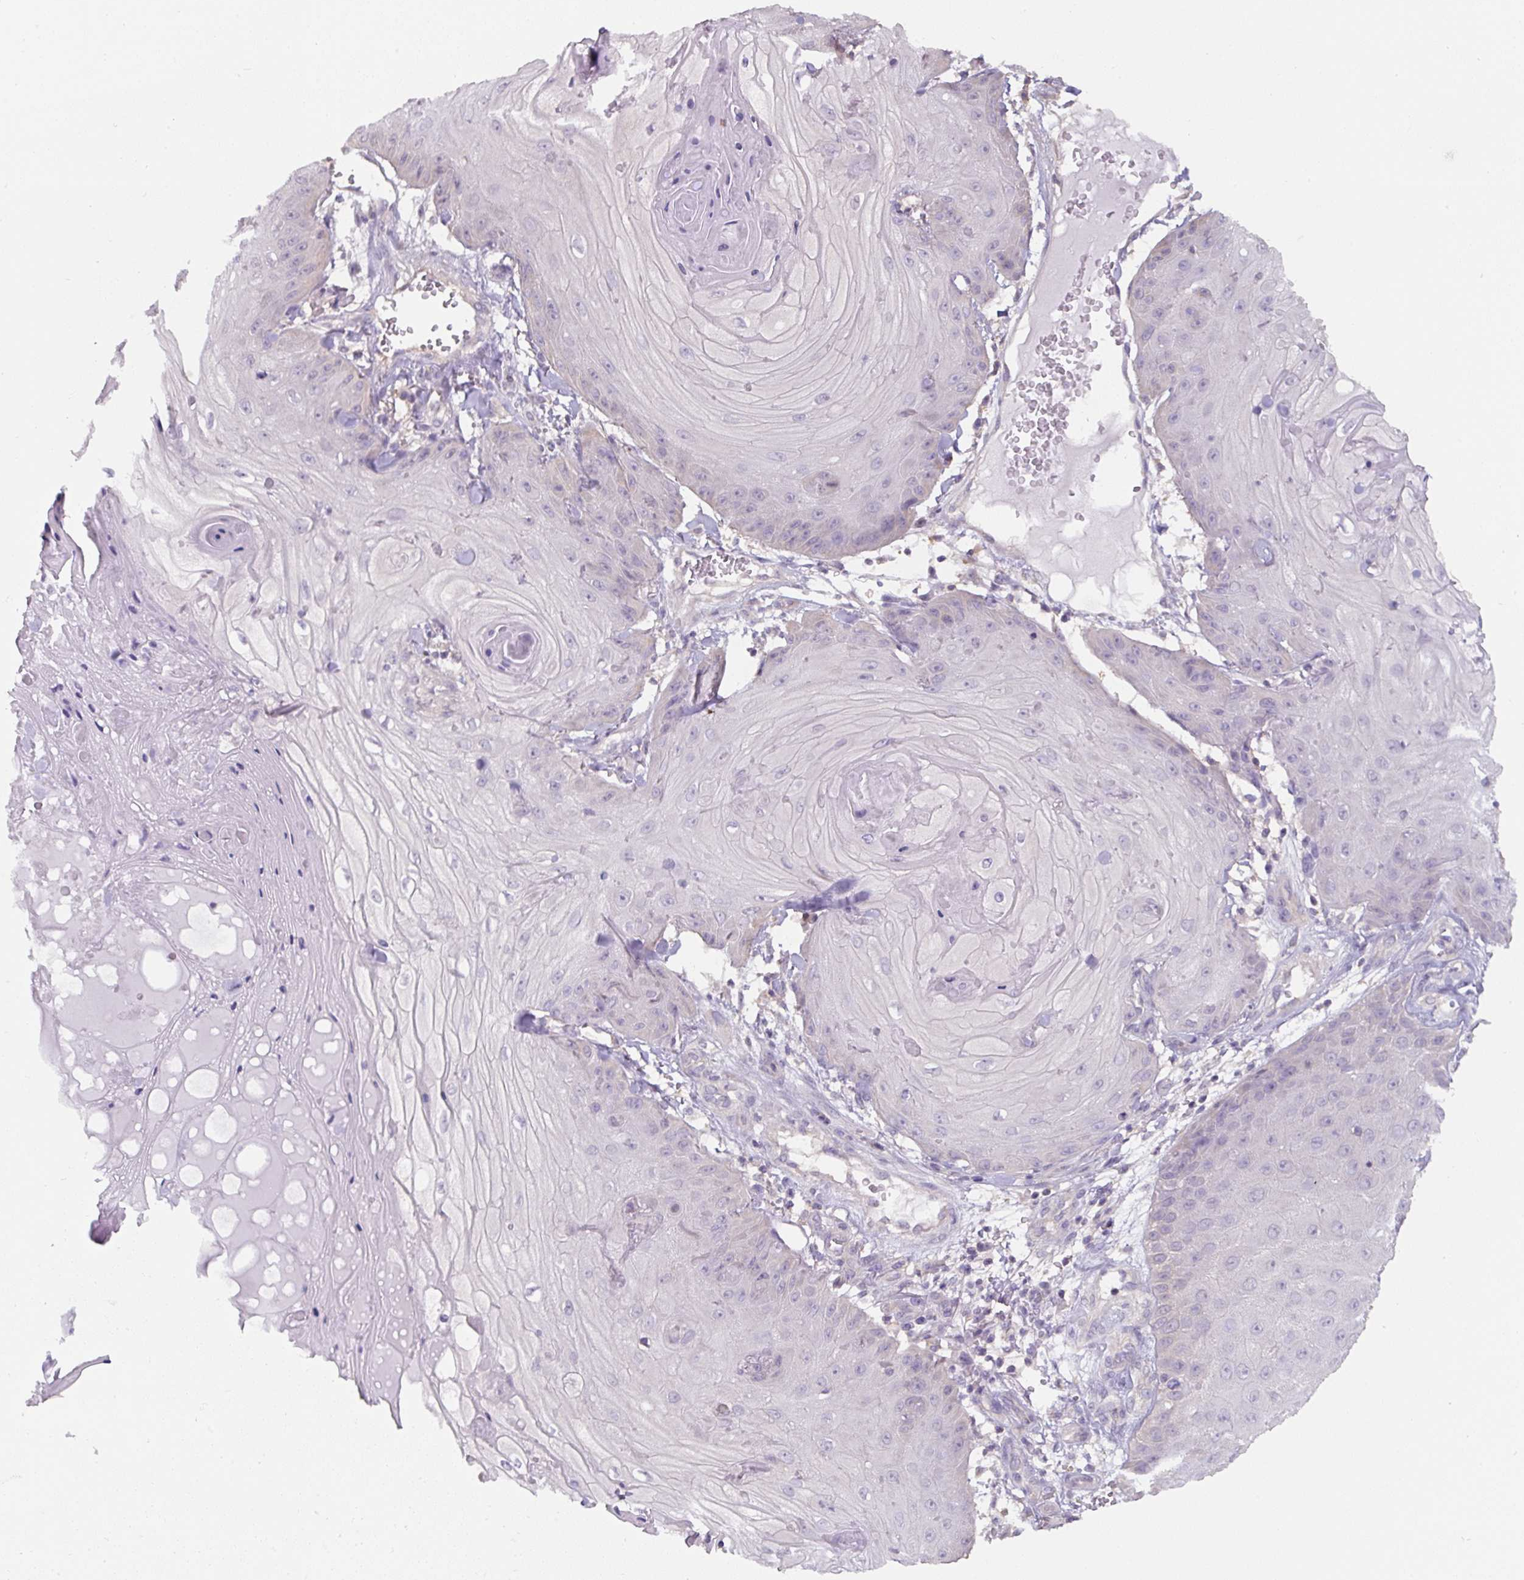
{"staining": {"intensity": "negative", "quantity": "none", "location": "none"}, "tissue": "skin cancer", "cell_type": "Tumor cells", "image_type": "cancer", "snomed": [{"axis": "morphology", "description": "Squamous cell carcinoma, NOS"}, {"axis": "topography", "description": "Skin"}], "caption": "Immunohistochemical staining of human skin cancer (squamous cell carcinoma) demonstrates no significant staining in tumor cells.", "gene": "ST13", "patient": {"sex": "male", "age": 74}}